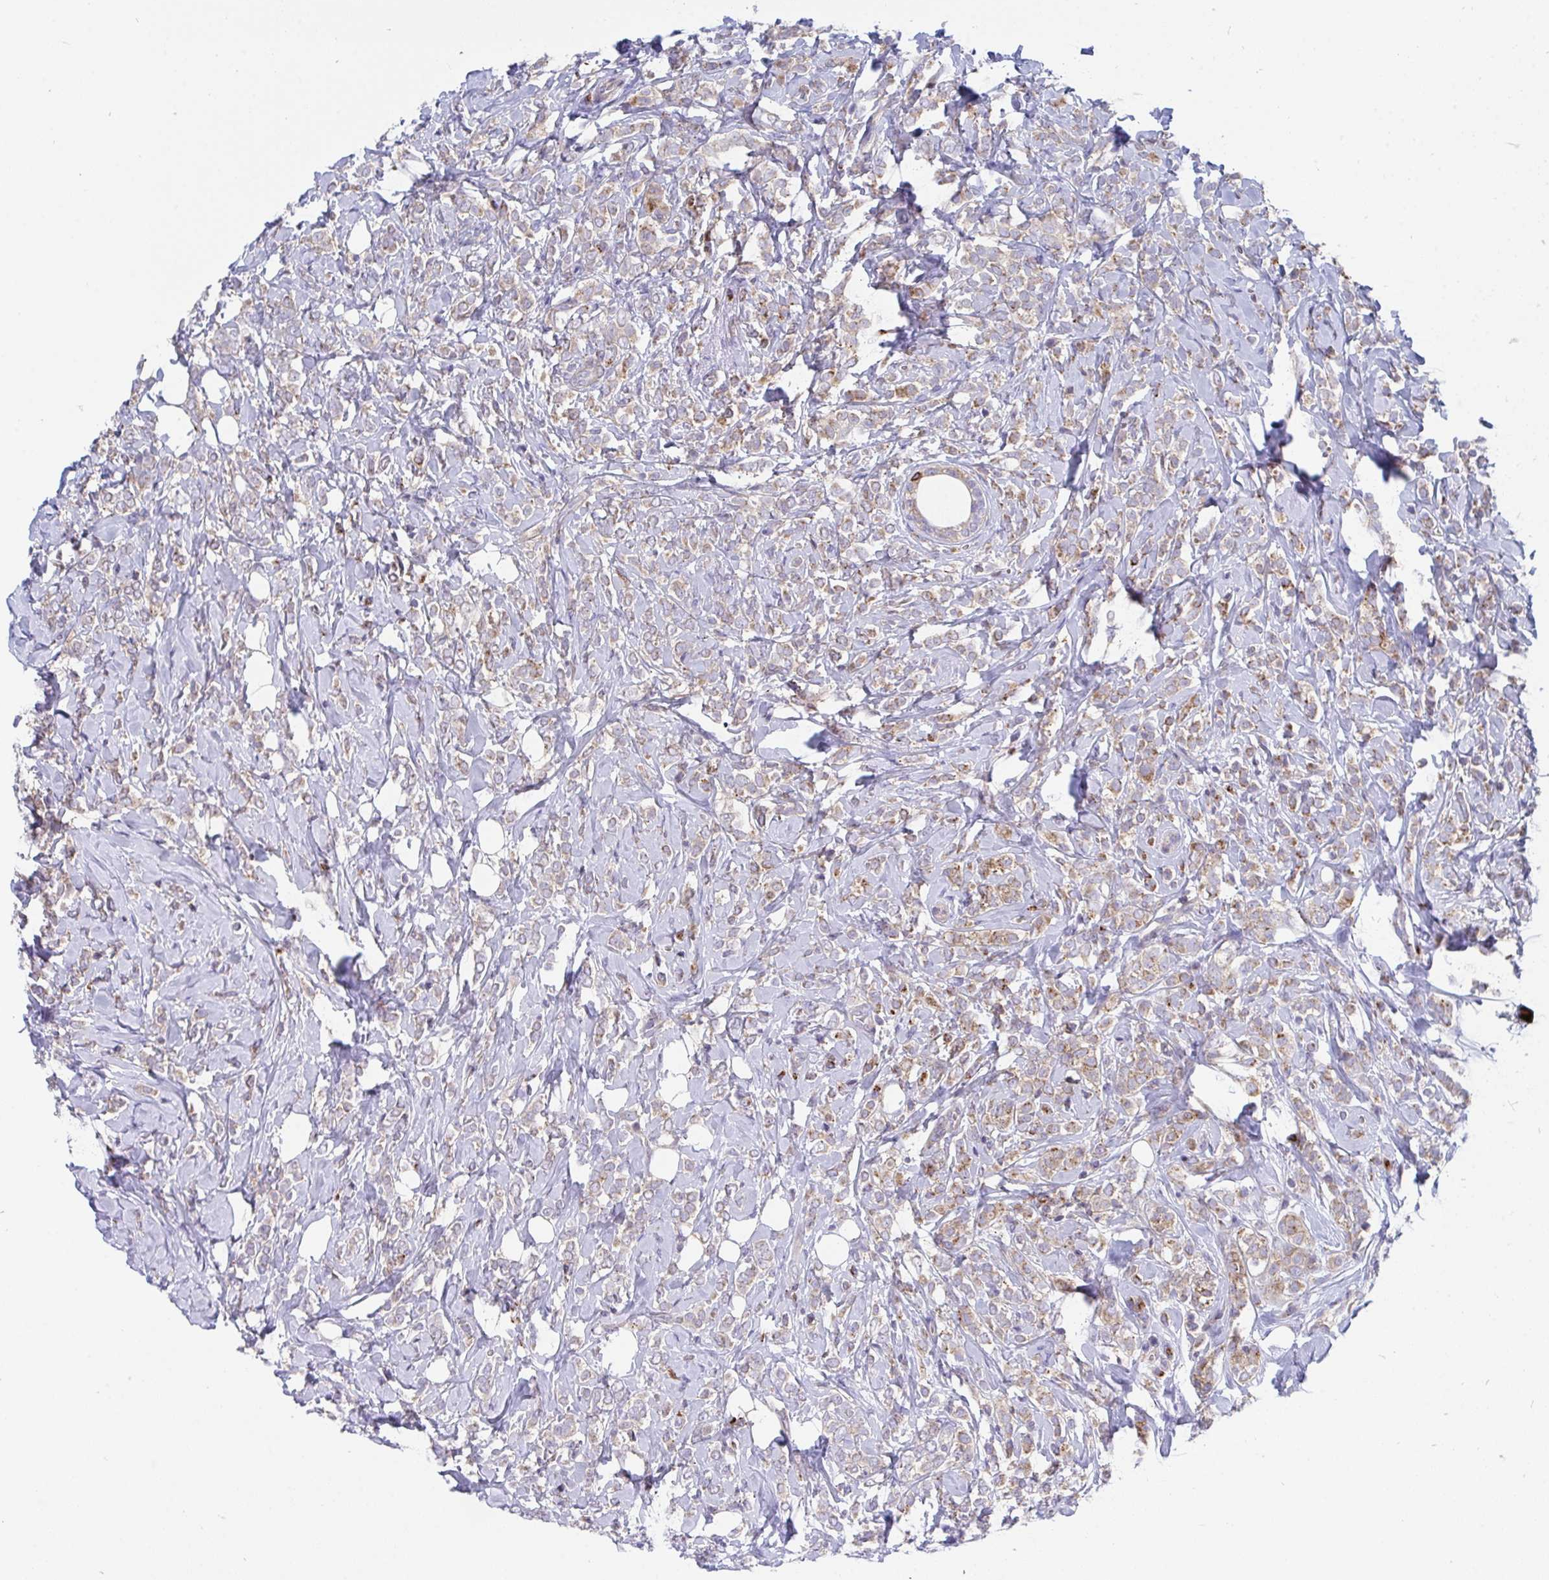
{"staining": {"intensity": "weak", "quantity": "25%-75%", "location": "cytoplasmic/membranous"}, "tissue": "breast cancer", "cell_type": "Tumor cells", "image_type": "cancer", "snomed": [{"axis": "morphology", "description": "Lobular carcinoma"}, {"axis": "topography", "description": "Breast"}], "caption": "Immunohistochemistry of human breast cancer (lobular carcinoma) demonstrates low levels of weak cytoplasmic/membranous expression in about 25%-75% of tumor cells.", "gene": "FRMD3", "patient": {"sex": "female", "age": 49}}